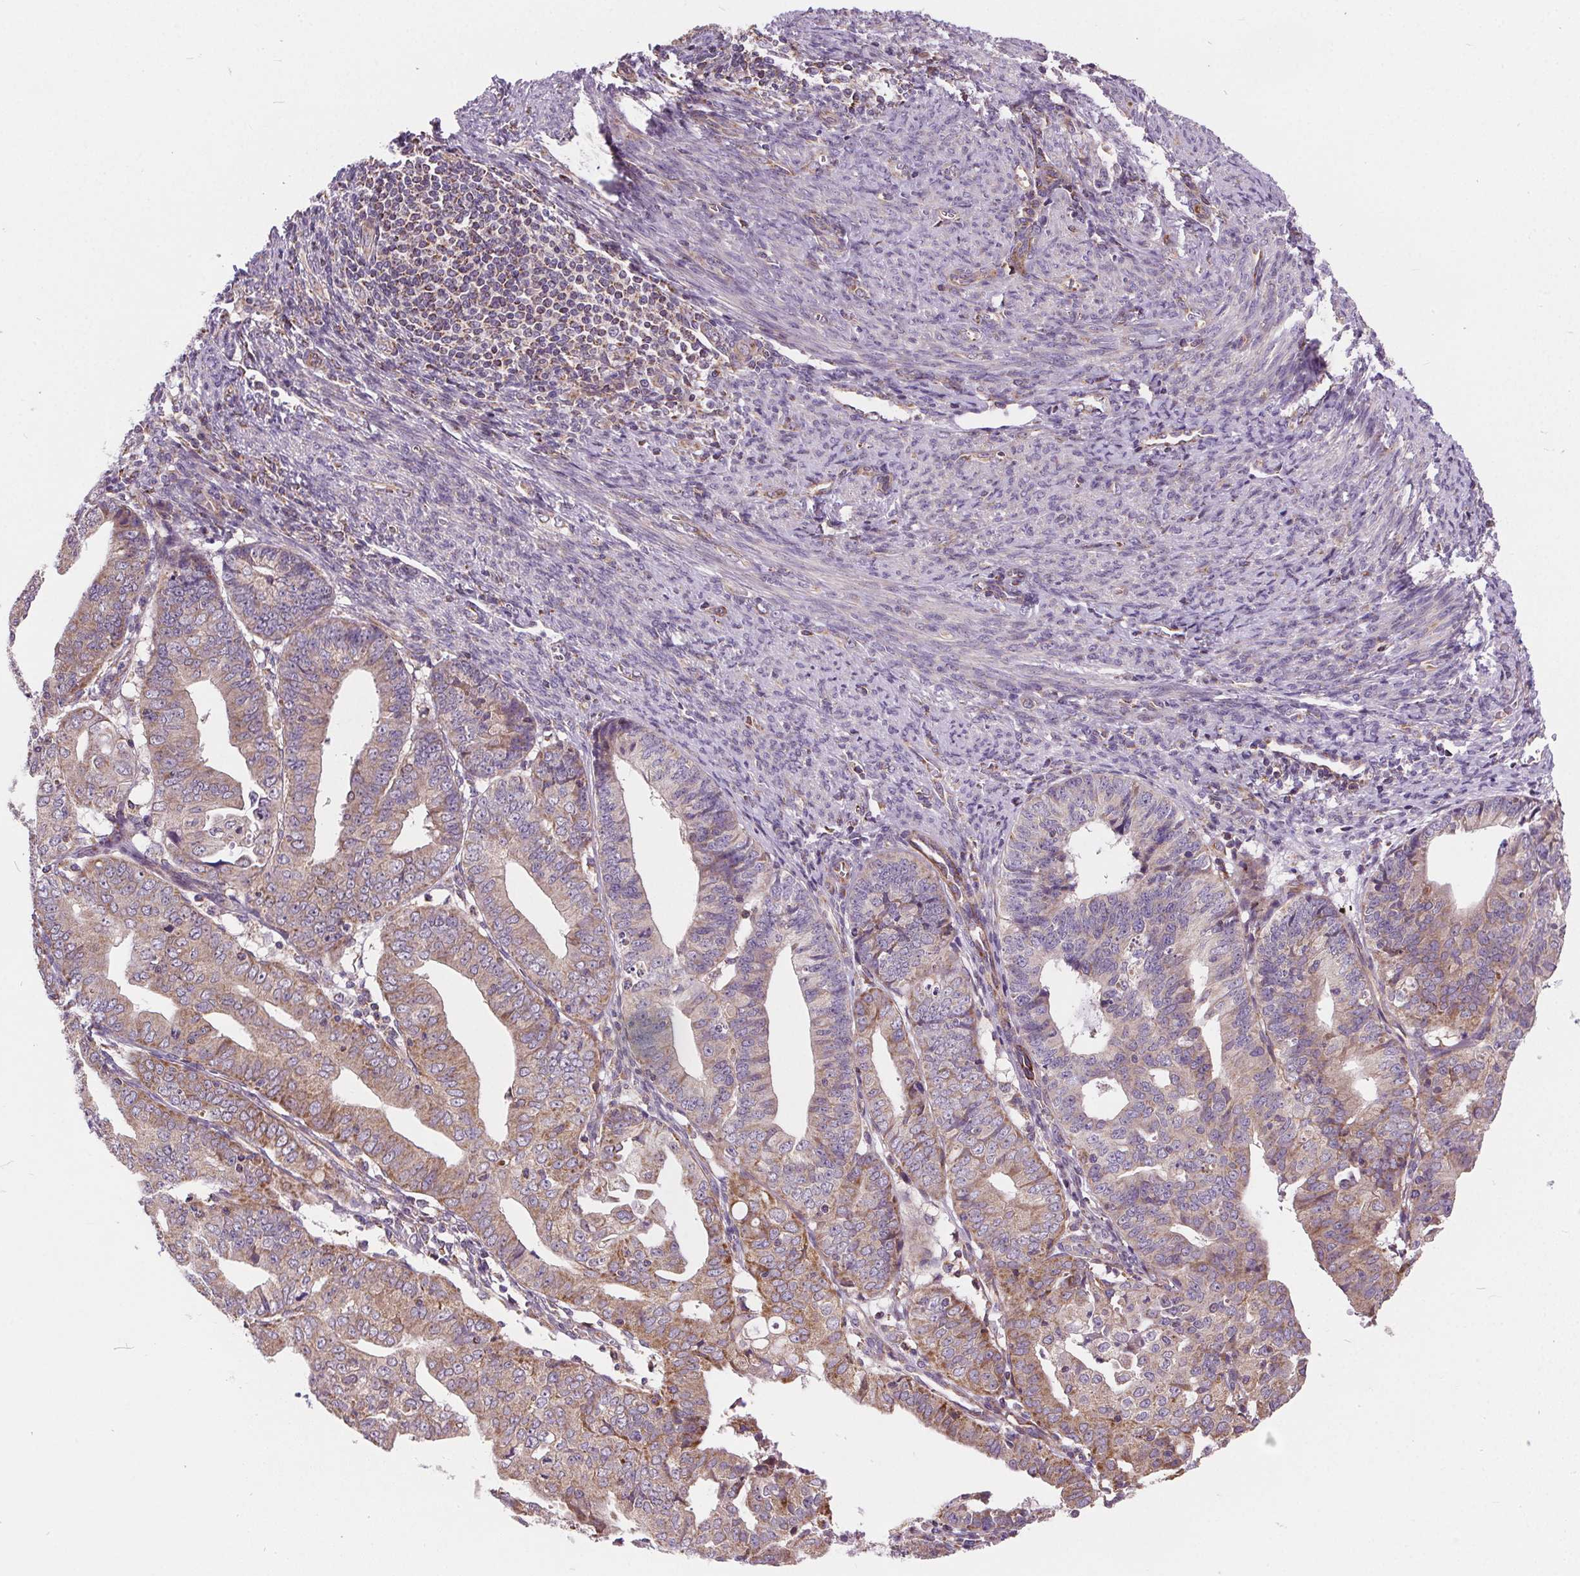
{"staining": {"intensity": "weak", "quantity": "25%-75%", "location": "cytoplasmic/membranous"}, "tissue": "endometrial cancer", "cell_type": "Tumor cells", "image_type": "cancer", "snomed": [{"axis": "morphology", "description": "Adenocarcinoma, NOS"}, {"axis": "topography", "description": "Endometrium"}], "caption": "Weak cytoplasmic/membranous protein positivity is present in about 25%-75% of tumor cells in adenocarcinoma (endometrial).", "gene": "GOLT1B", "patient": {"sex": "female", "age": 56}}